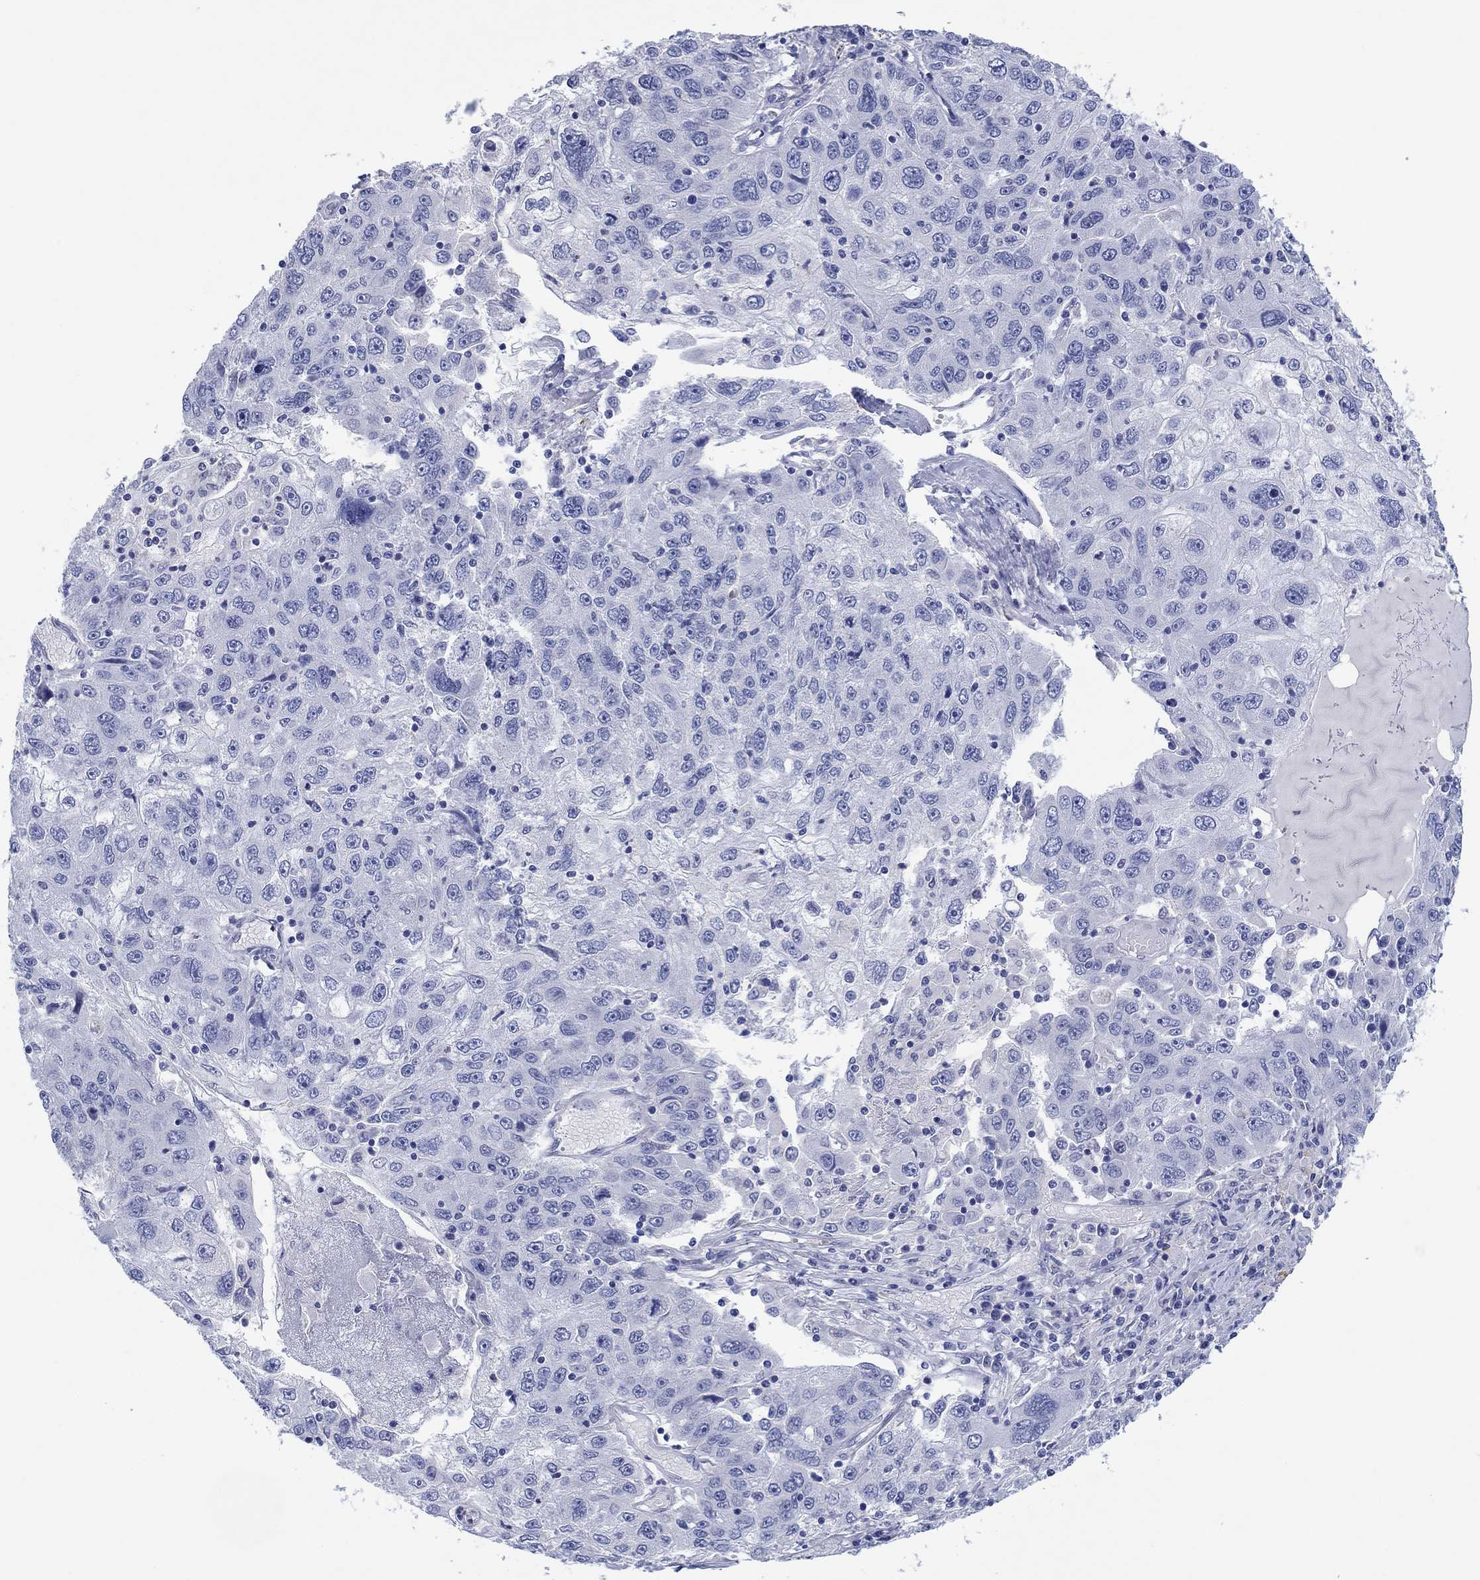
{"staining": {"intensity": "negative", "quantity": "none", "location": "none"}, "tissue": "stomach cancer", "cell_type": "Tumor cells", "image_type": "cancer", "snomed": [{"axis": "morphology", "description": "Adenocarcinoma, NOS"}, {"axis": "topography", "description": "Stomach"}], "caption": "The image exhibits no significant expression in tumor cells of stomach cancer. The staining is performed using DAB (3,3'-diaminobenzidine) brown chromogen with nuclei counter-stained in using hematoxylin.", "gene": "HDC", "patient": {"sex": "male", "age": 56}}